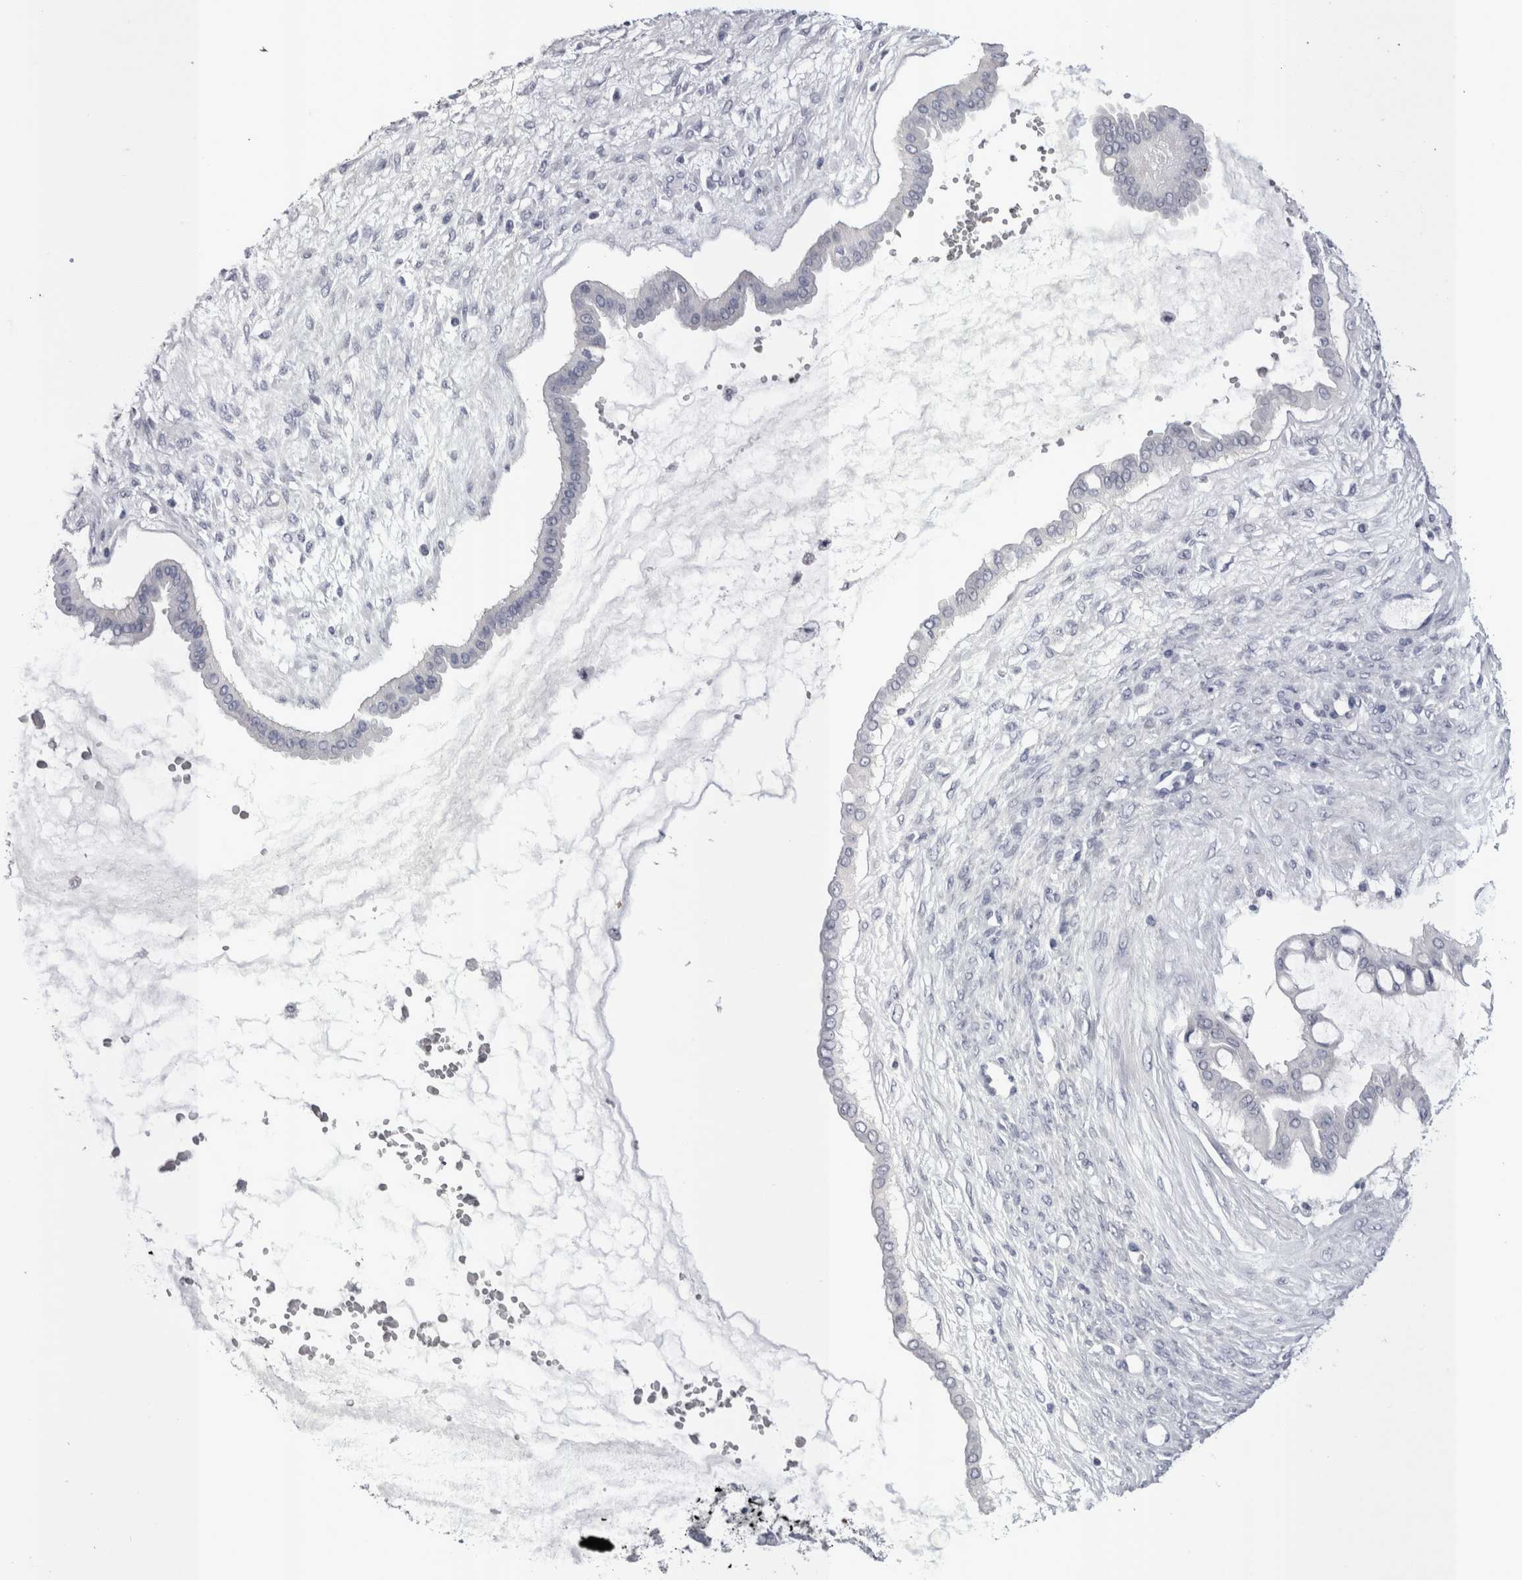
{"staining": {"intensity": "negative", "quantity": "none", "location": "none"}, "tissue": "ovarian cancer", "cell_type": "Tumor cells", "image_type": "cancer", "snomed": [{"axis": "morphology", "description": "Cystadenocarcinoma, mucinous, NOS"}, {"axis": "topography", "description": "Ovary"}], "caption": "This image is of ovarian cancer stained with immunohistochemistry to label a protein in brown with the nuclei are counter-stained blue. There is no staining in tumor cells.", "gene": "PWP2", "patient": {"sex": "female", "age": 73}}